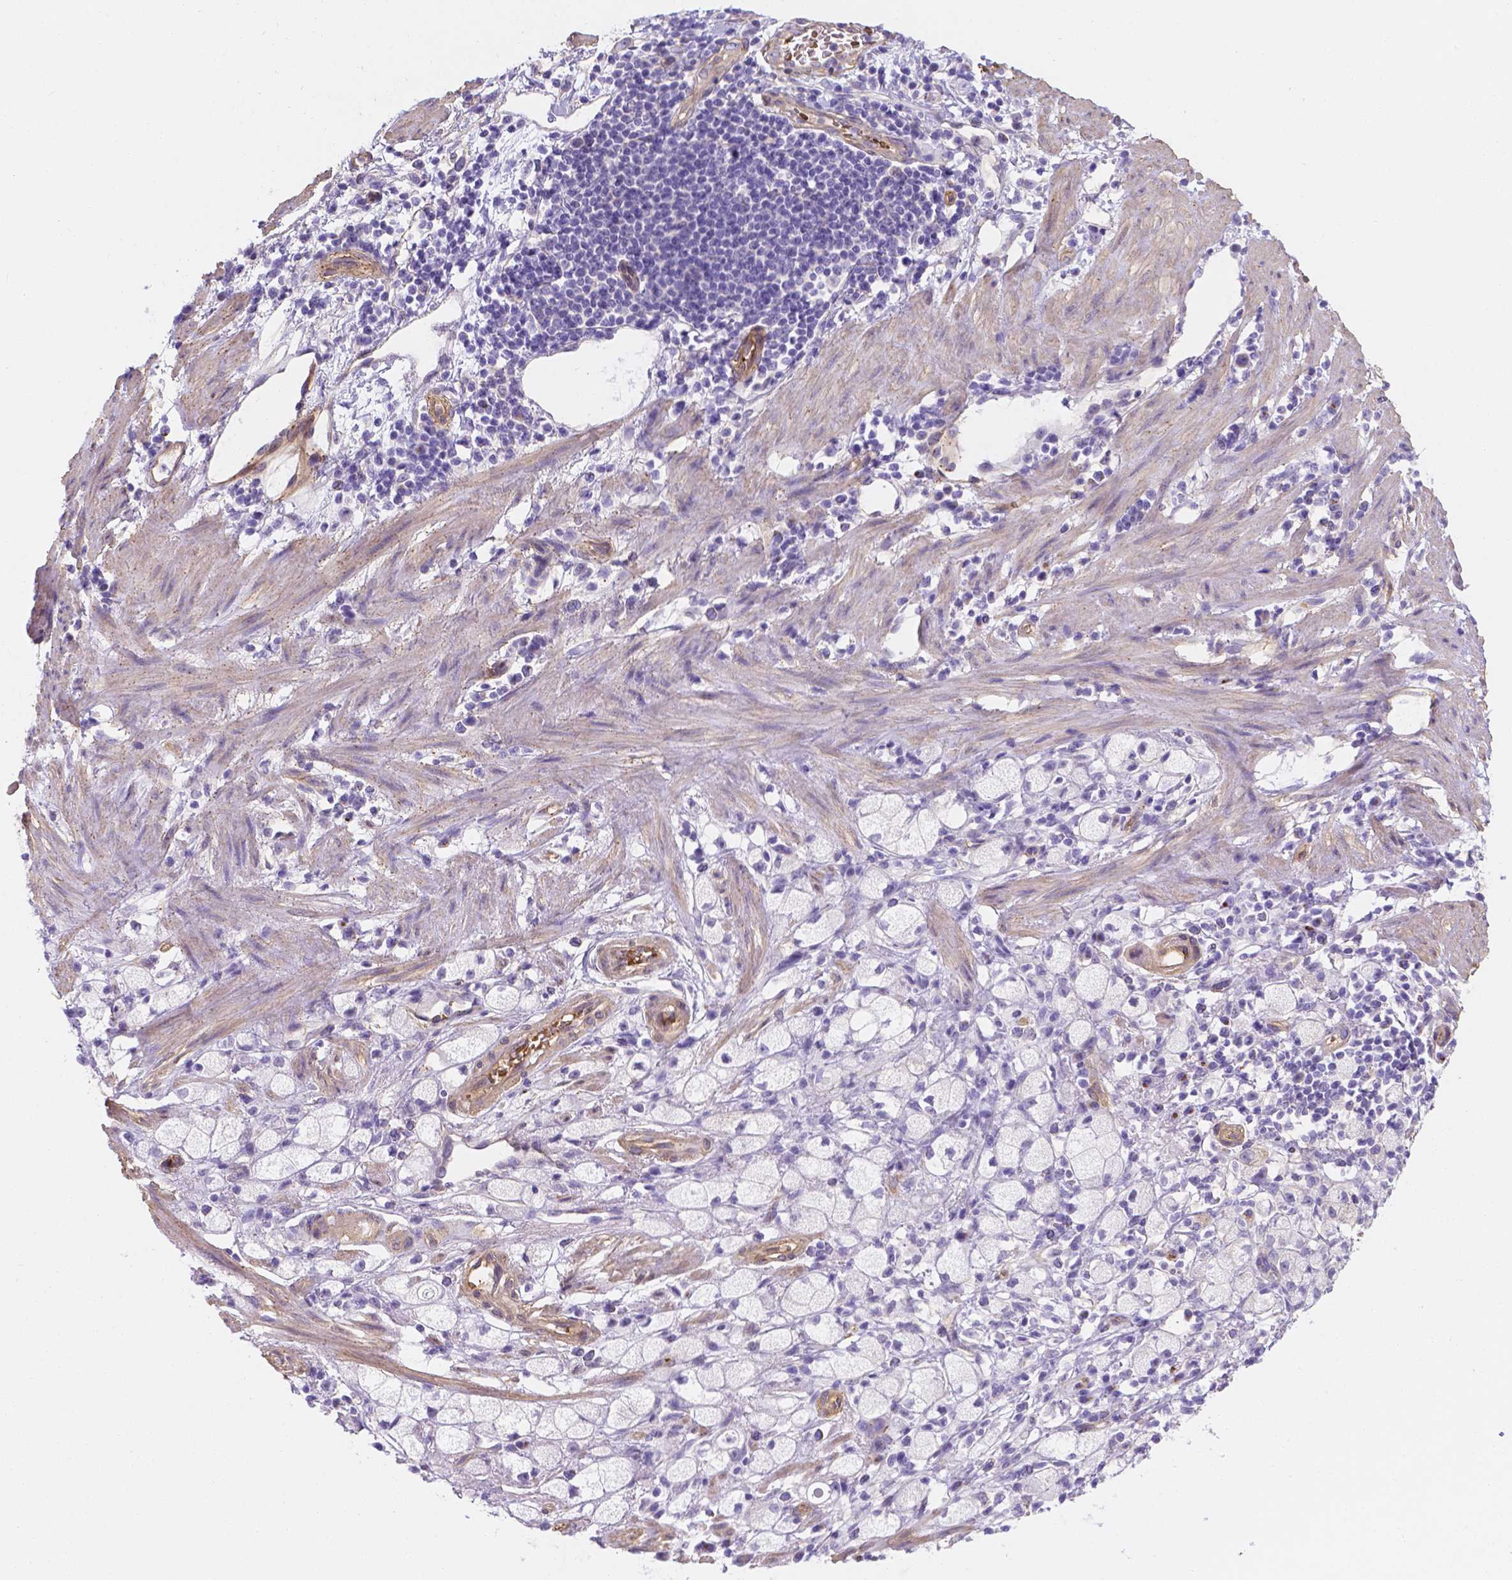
{"staining": {"intensity": "negative", "quantity": "none", "location": "none"}, "tissue": "stomach cancer", "cell_type": "Tumor cells", "image_type": "cancer", "snomed": [{"axis": "morphology", "description": "Adenocarcinoma, NOS"}, {"axis": "topography", "description": "Stomach"}], "caption": "Immunohistochemistry (IHC) micrograph of neoplastic tissue: human stomach cancer stained with DAB displays no significant protein positivity in tumor cells.", "gene": "SLC40A1", "patient": {"sex": "male", "age": 58}}